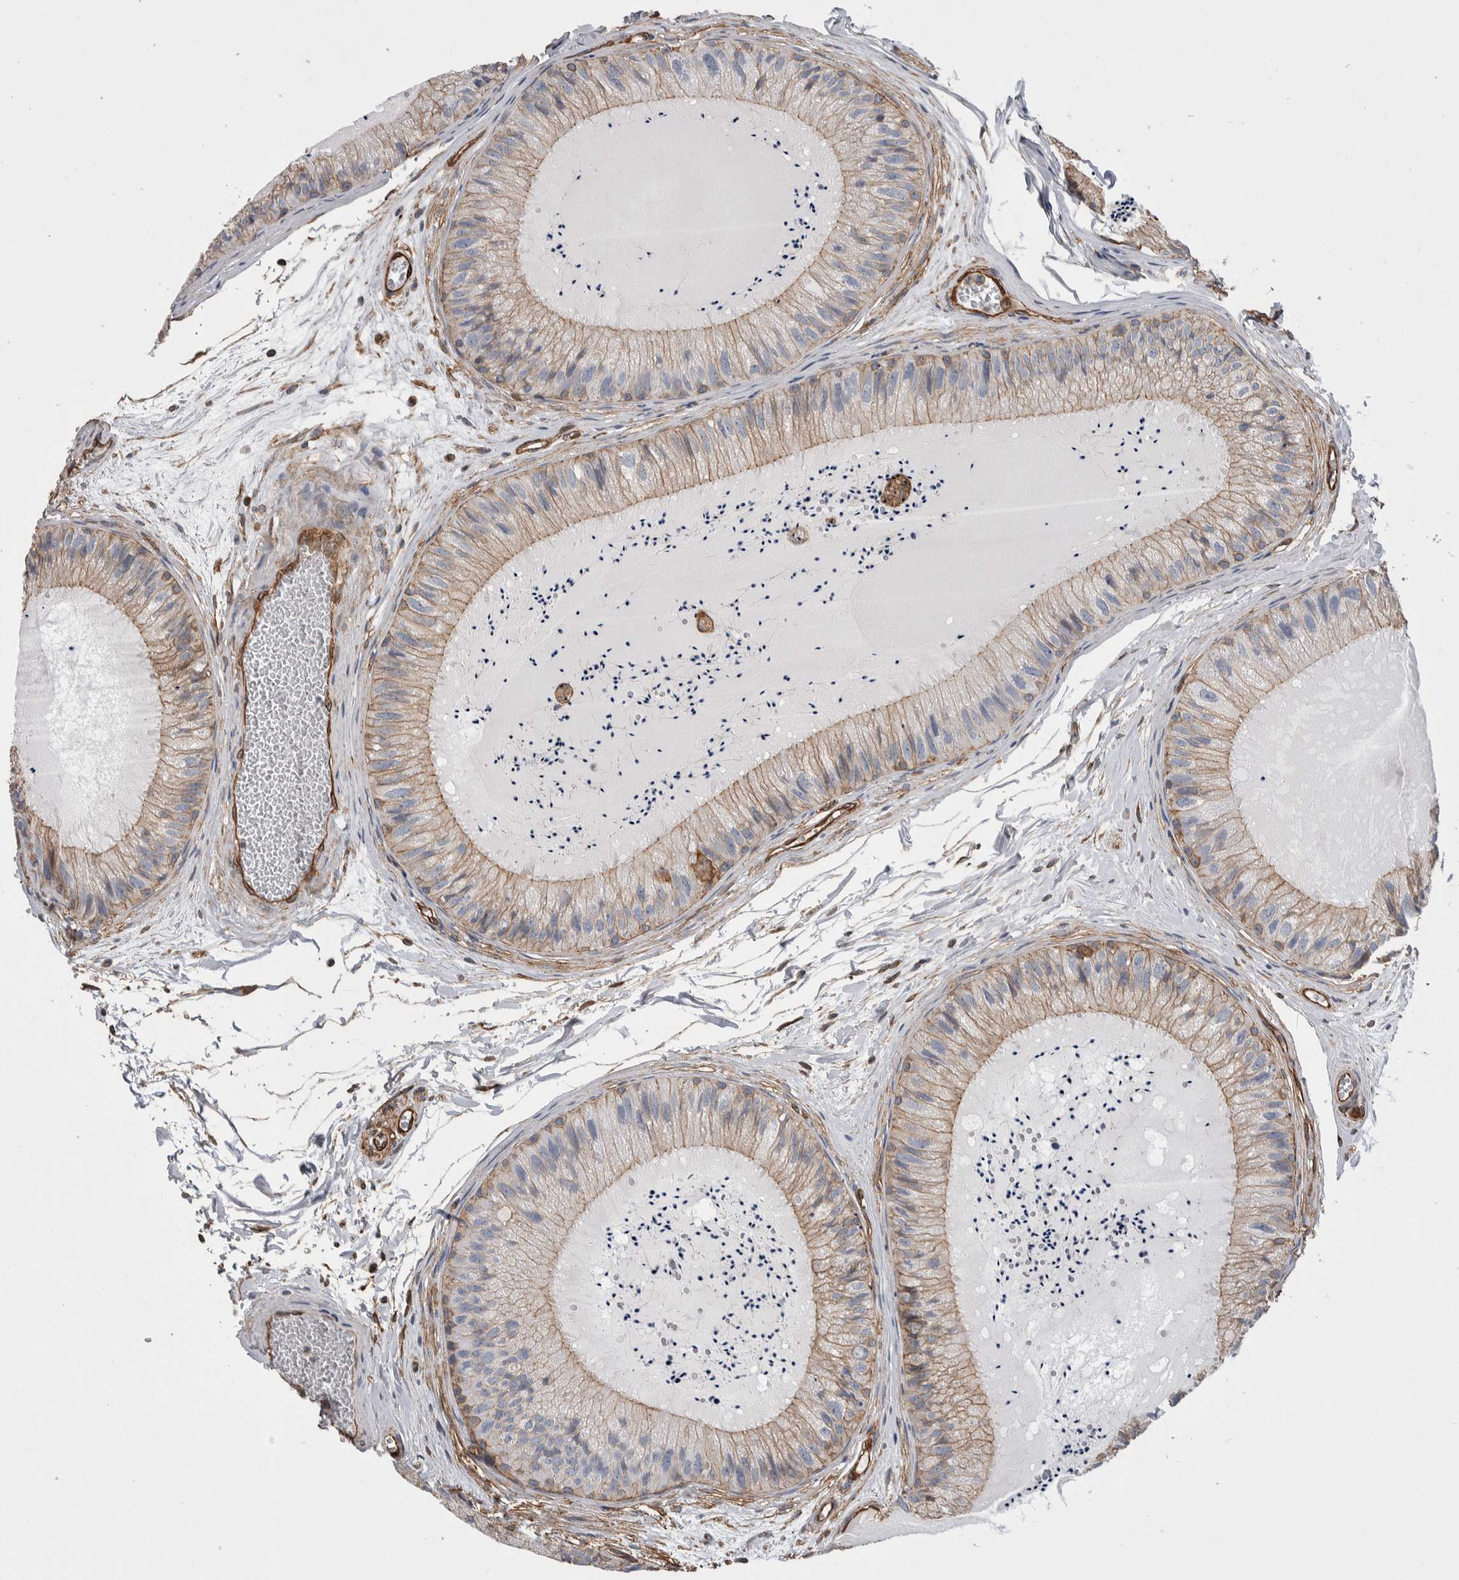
{"staining": {"intensity": "moderate", "quantity": "25%-75%", "location": "cytoplasmic/membranous"}, "tissue": "epididymis", "cell_type": "Glandular cells", "image_type": "normal", "snomed": [{"axis": "morphology", "description": "Normal tissue, NOS"}, {"axis": "topography", "description": "Epididymis"}], "caption": "Moderate cytoplasmic/membranous expression is appreciated in about 25%-75% of glandular cells in normal epididymis. The protein of interest is shown in brown color, while the nuclei are stained blue.", "gene": "KIF12", "patient": {"sex": "male", "age": 31}}